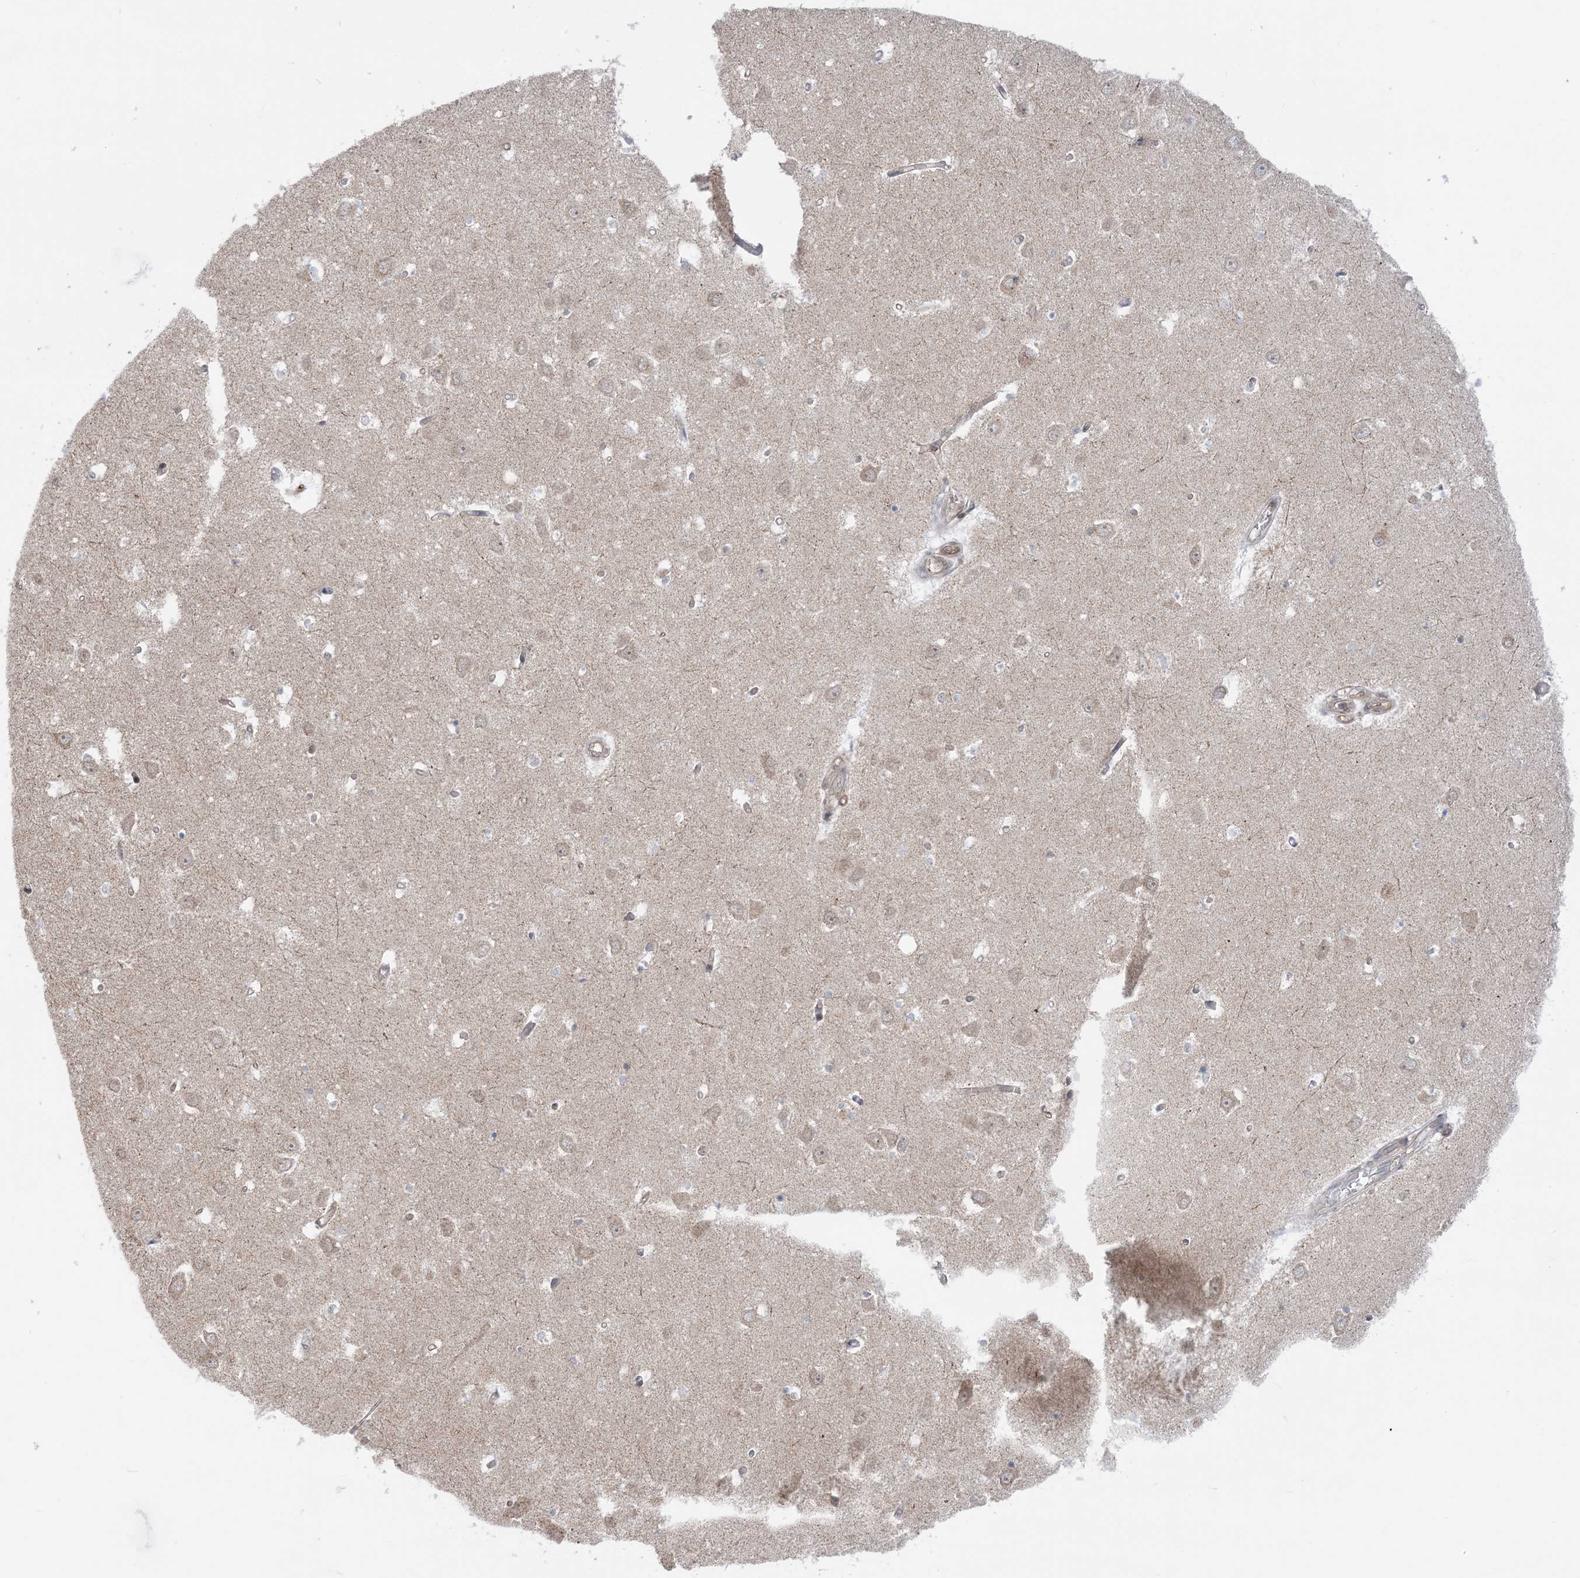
{"staining": {"intensity": "negative", "quantity": "none", "location": "none"}, "tissue": "hippocampus", "cell_type": "Glial cells", "image_type": "normal", "snomed": [{"axis": "morphology", "description": "Normal tissue, NOS"}, {"axis": "topography", "description": "Hippocampus"}], "caption": "This micrograph is of benign hippocampus stained with IHC to label a protein in brown with the nuclei are counter-stained blue. There is no staining in glial cells. Nuclei are stained in blue.", "gene": "CASP4", "patient": {"sex": "male", "age": 70}}